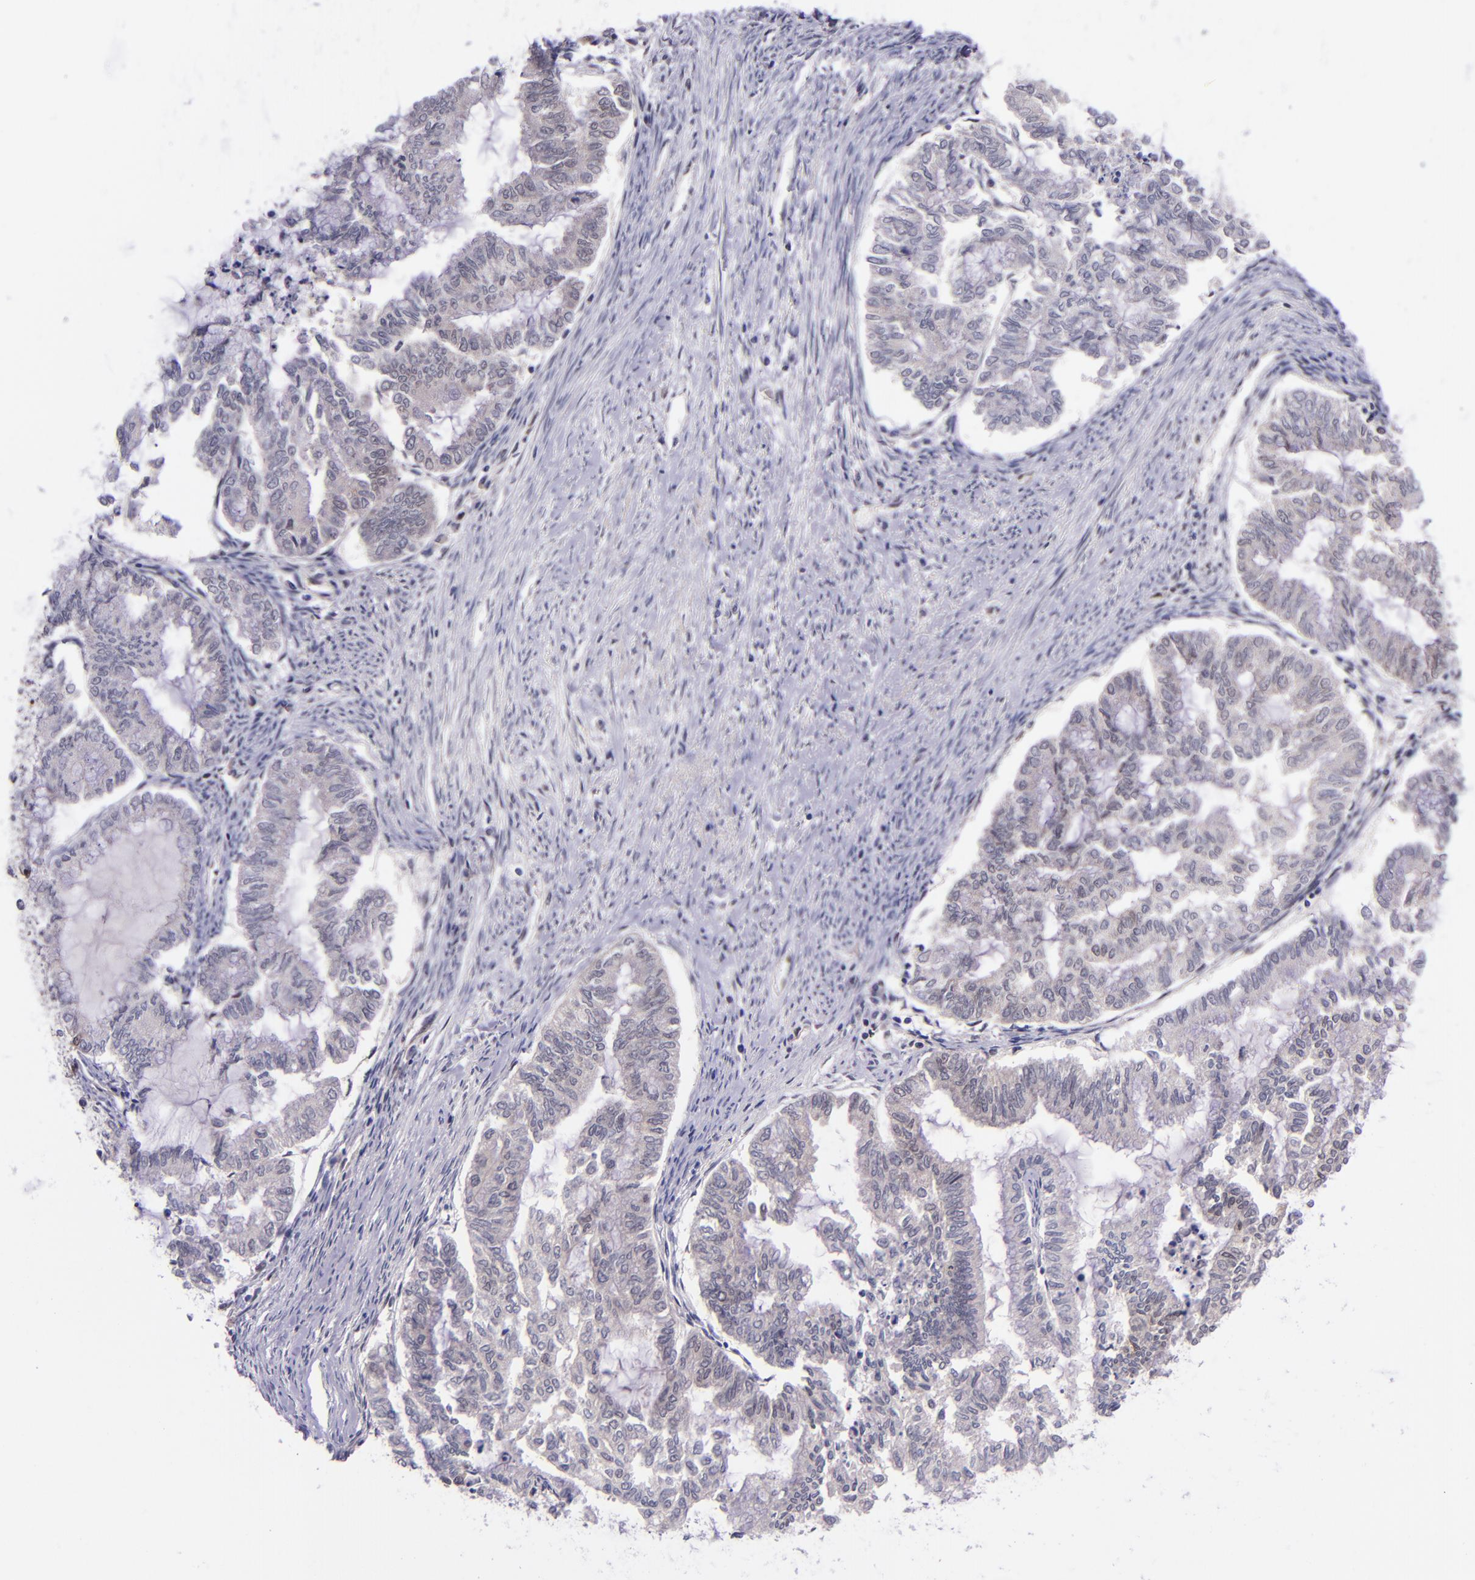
{"staining": {"intensity": "weak", "quantity": "<25%", "location": "nuclear"}, "tissue": "endometrial cancer", "cell_type": "Tumor cells", "image_type": "cancer", "snomed": [{"axis": "morphology", "description": "Adenocarcinoma, NOS"}, {"axis": "topography", "description": "Endometrium"}], "caption": "Histopathology image shows no protein staining in tumor cells of endometrial adenocarcinoma tissue.", "gene": "GPKOW", "patient": {"sex": "female", "age": 79}}